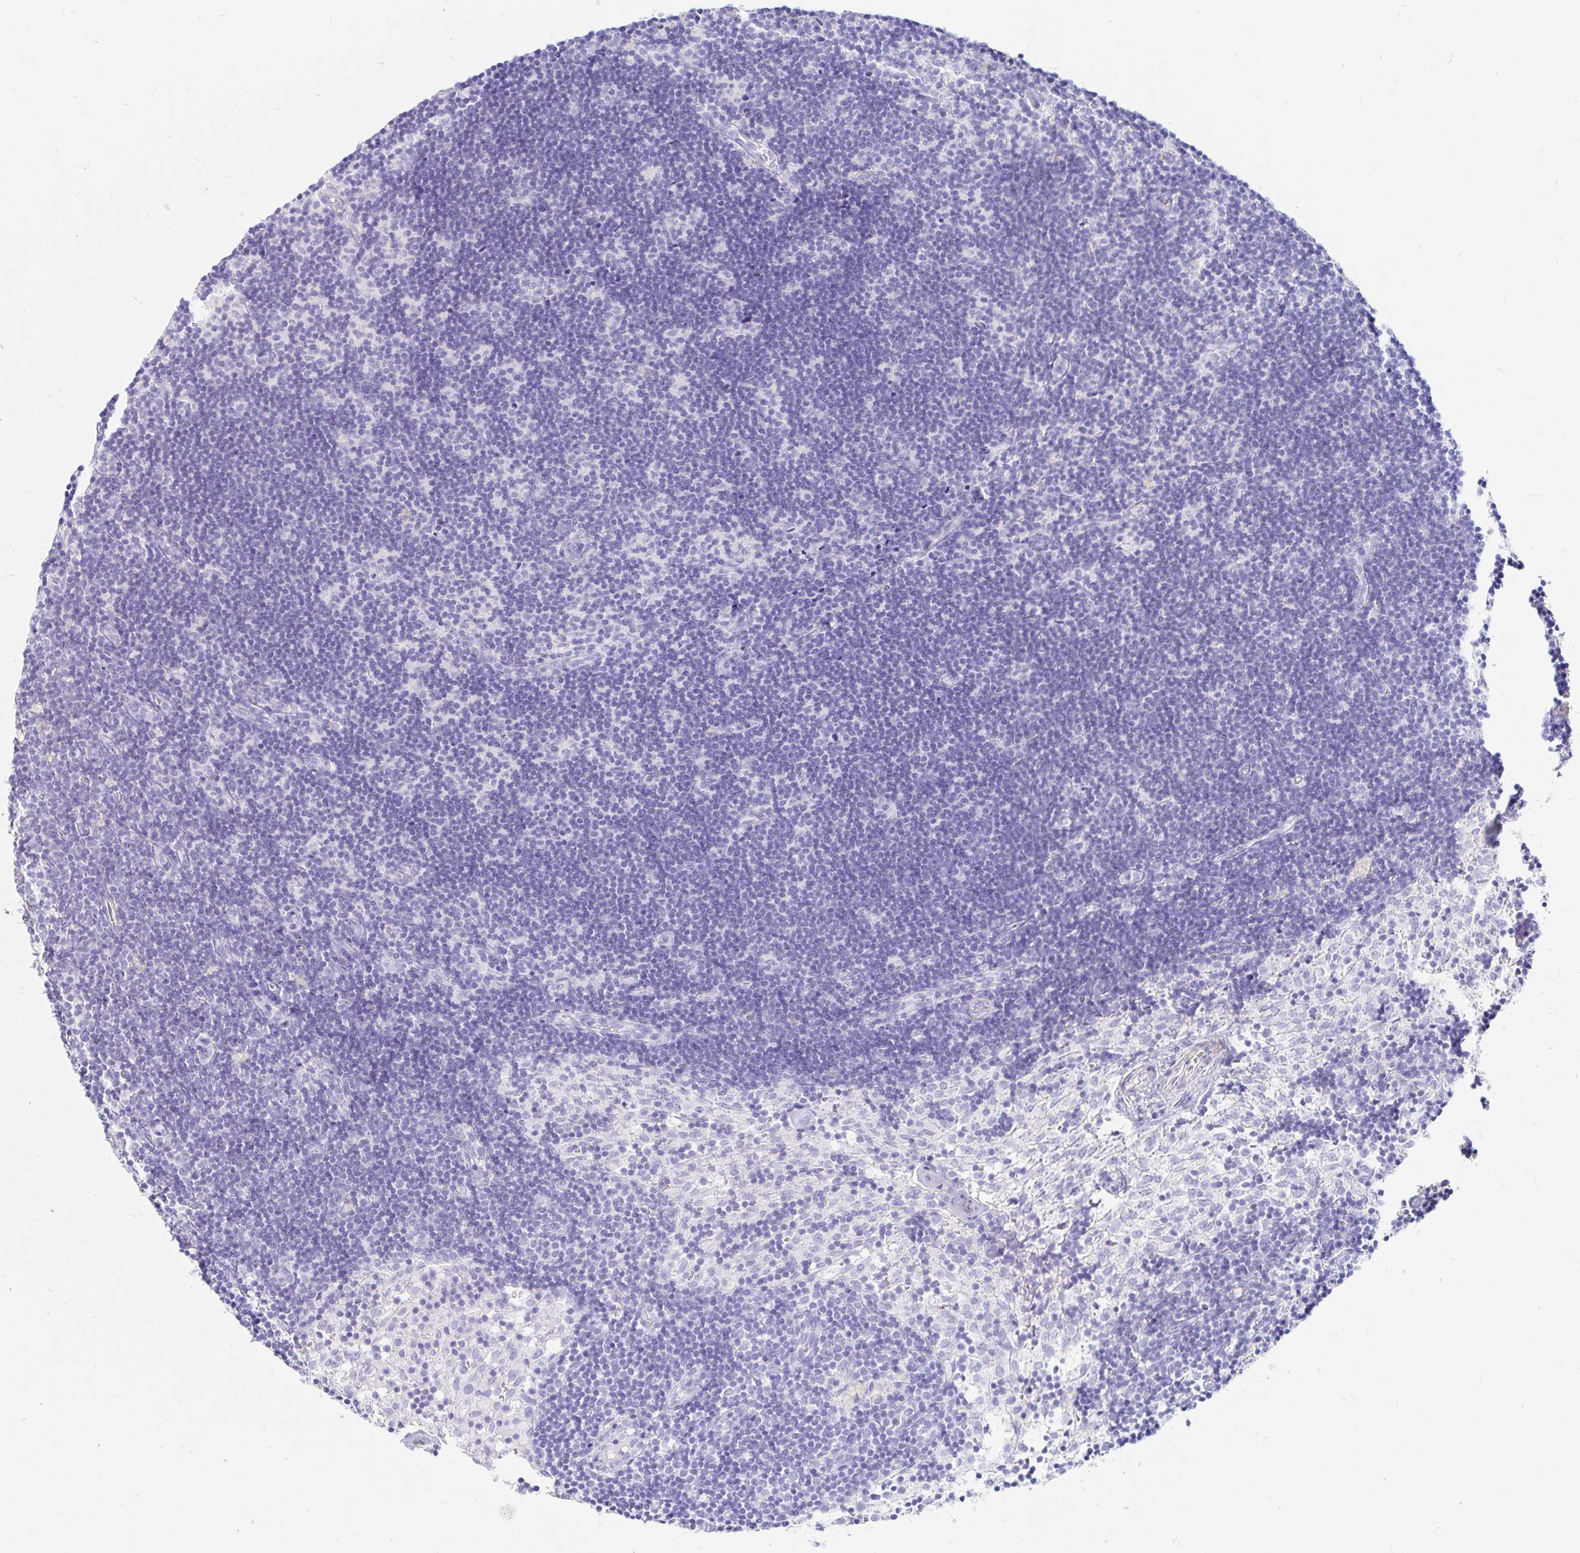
{"staining": {"intensity": "negative", "quantity": "none", "location": "none"}, "tissue": "lymph node", "cell_type": "Germinal center cells", "image_type": "normal", "snomed": [{"axis": "morphology", "description": "Normal tissue, NOS"}, {"axis": "topography", "description": "Lymph node"}], "caption": "Protein analysis of benign lymph node shows no significant staining in germinal center cells. (DAB (3,3'-diaminobenzidine) immunohistochemistry, high magnification).", "gene": "PPP1R1B", "patient": {"sex": "female", "age": 31}}